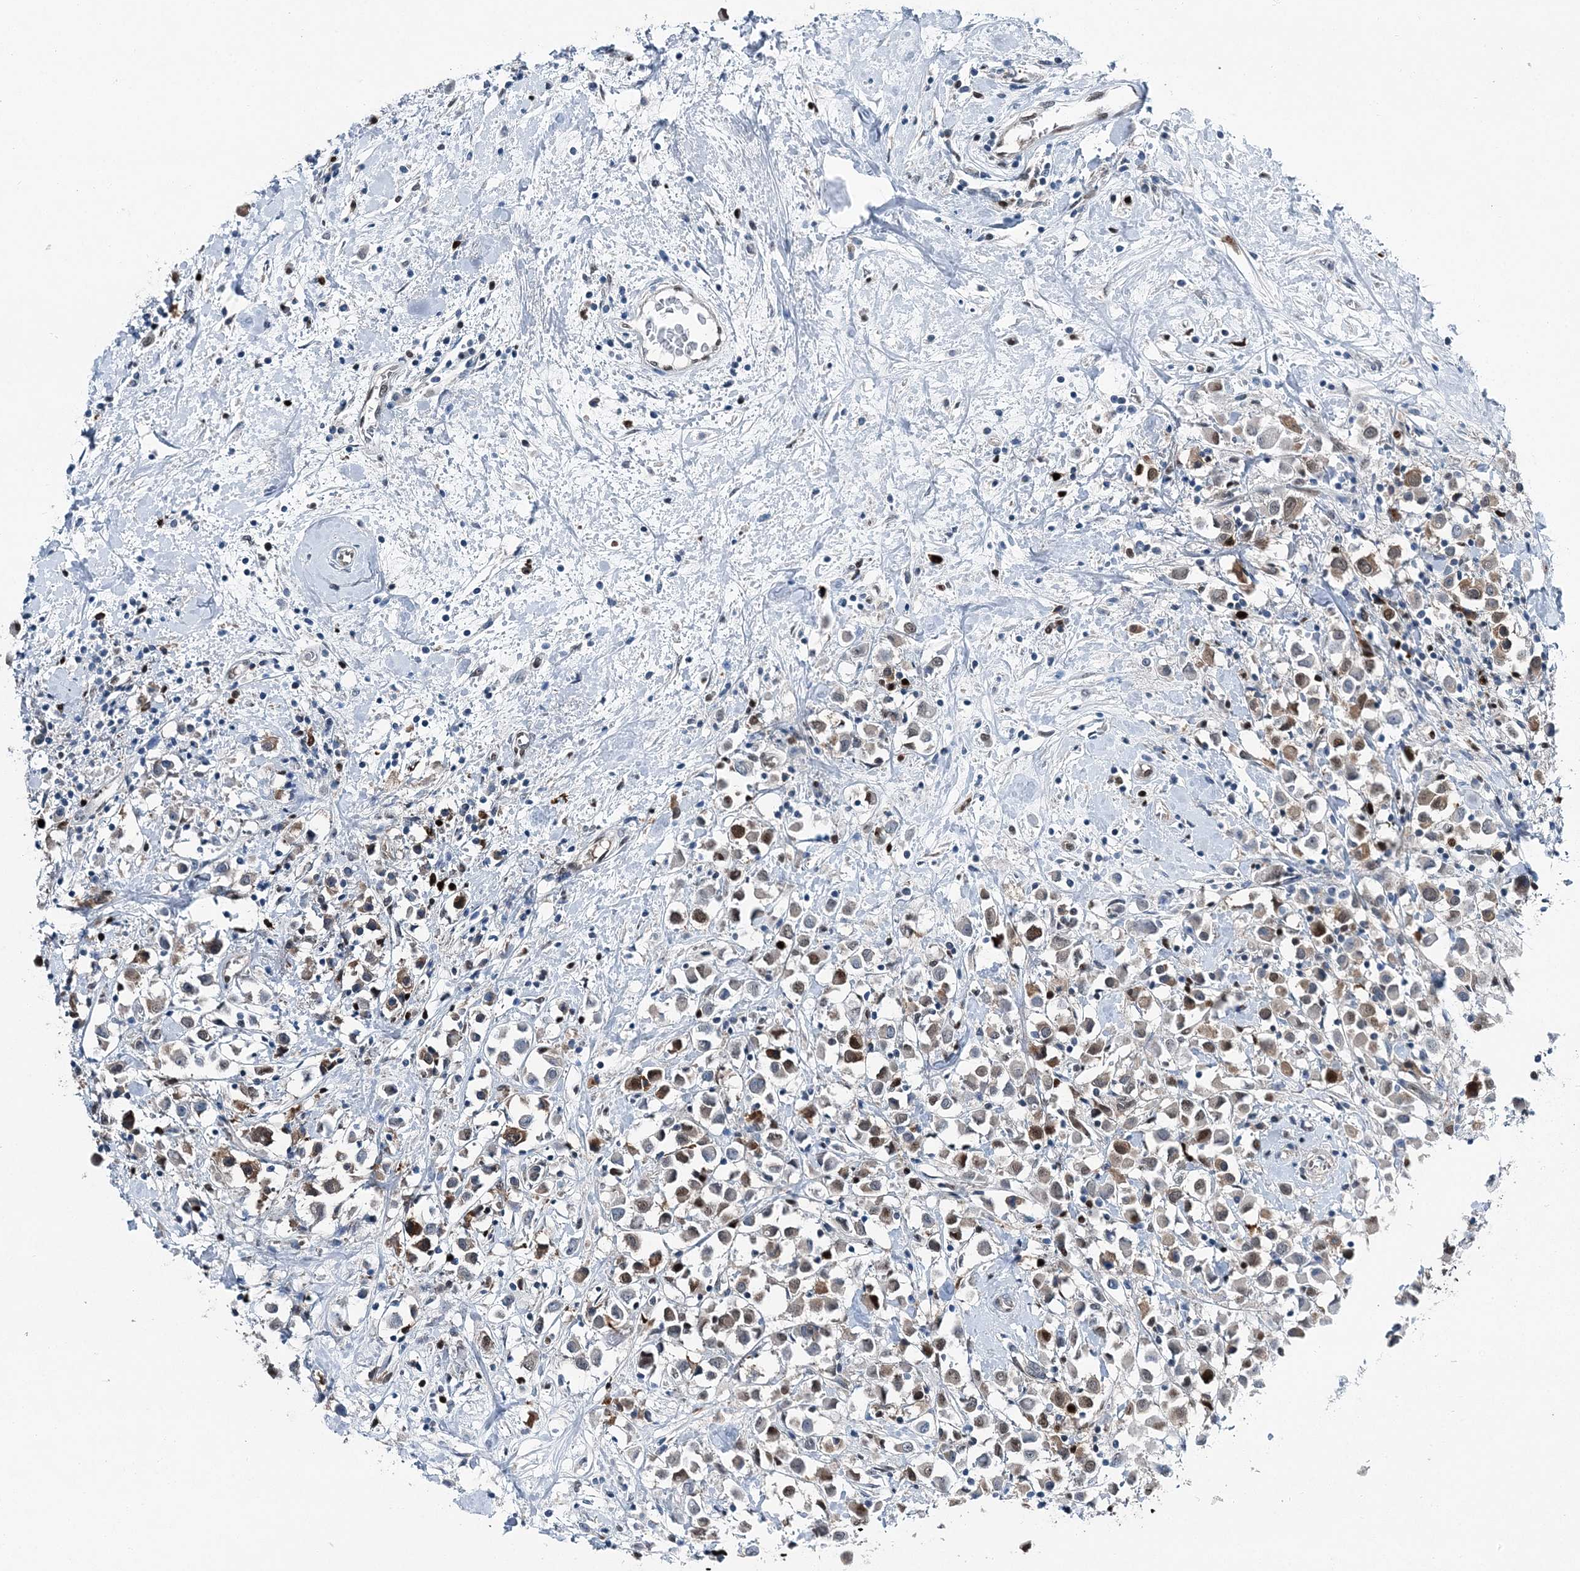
{"staining": {"intensity": "moderate", "quantity": "25%-75%", "location": "nuclear"}, "tissue": "breast cancer", "cell_type": "Tumor cells", "image_type": "cancer", "snomed": [{"axis": "morphology", "description": "Duct carcinoma"}, {"axis": "topography", "description": "Breast"}], "caption": "IHC (DAB (3,3'-diaminobenzidine)) staining of human breast infiltrating ductal carcinoma displays moderate nuclear protein positivity in approximately 25%-75% of tumor cells.", "gene": "HAT1", "patient": {"sex": "female", "age": 61}}